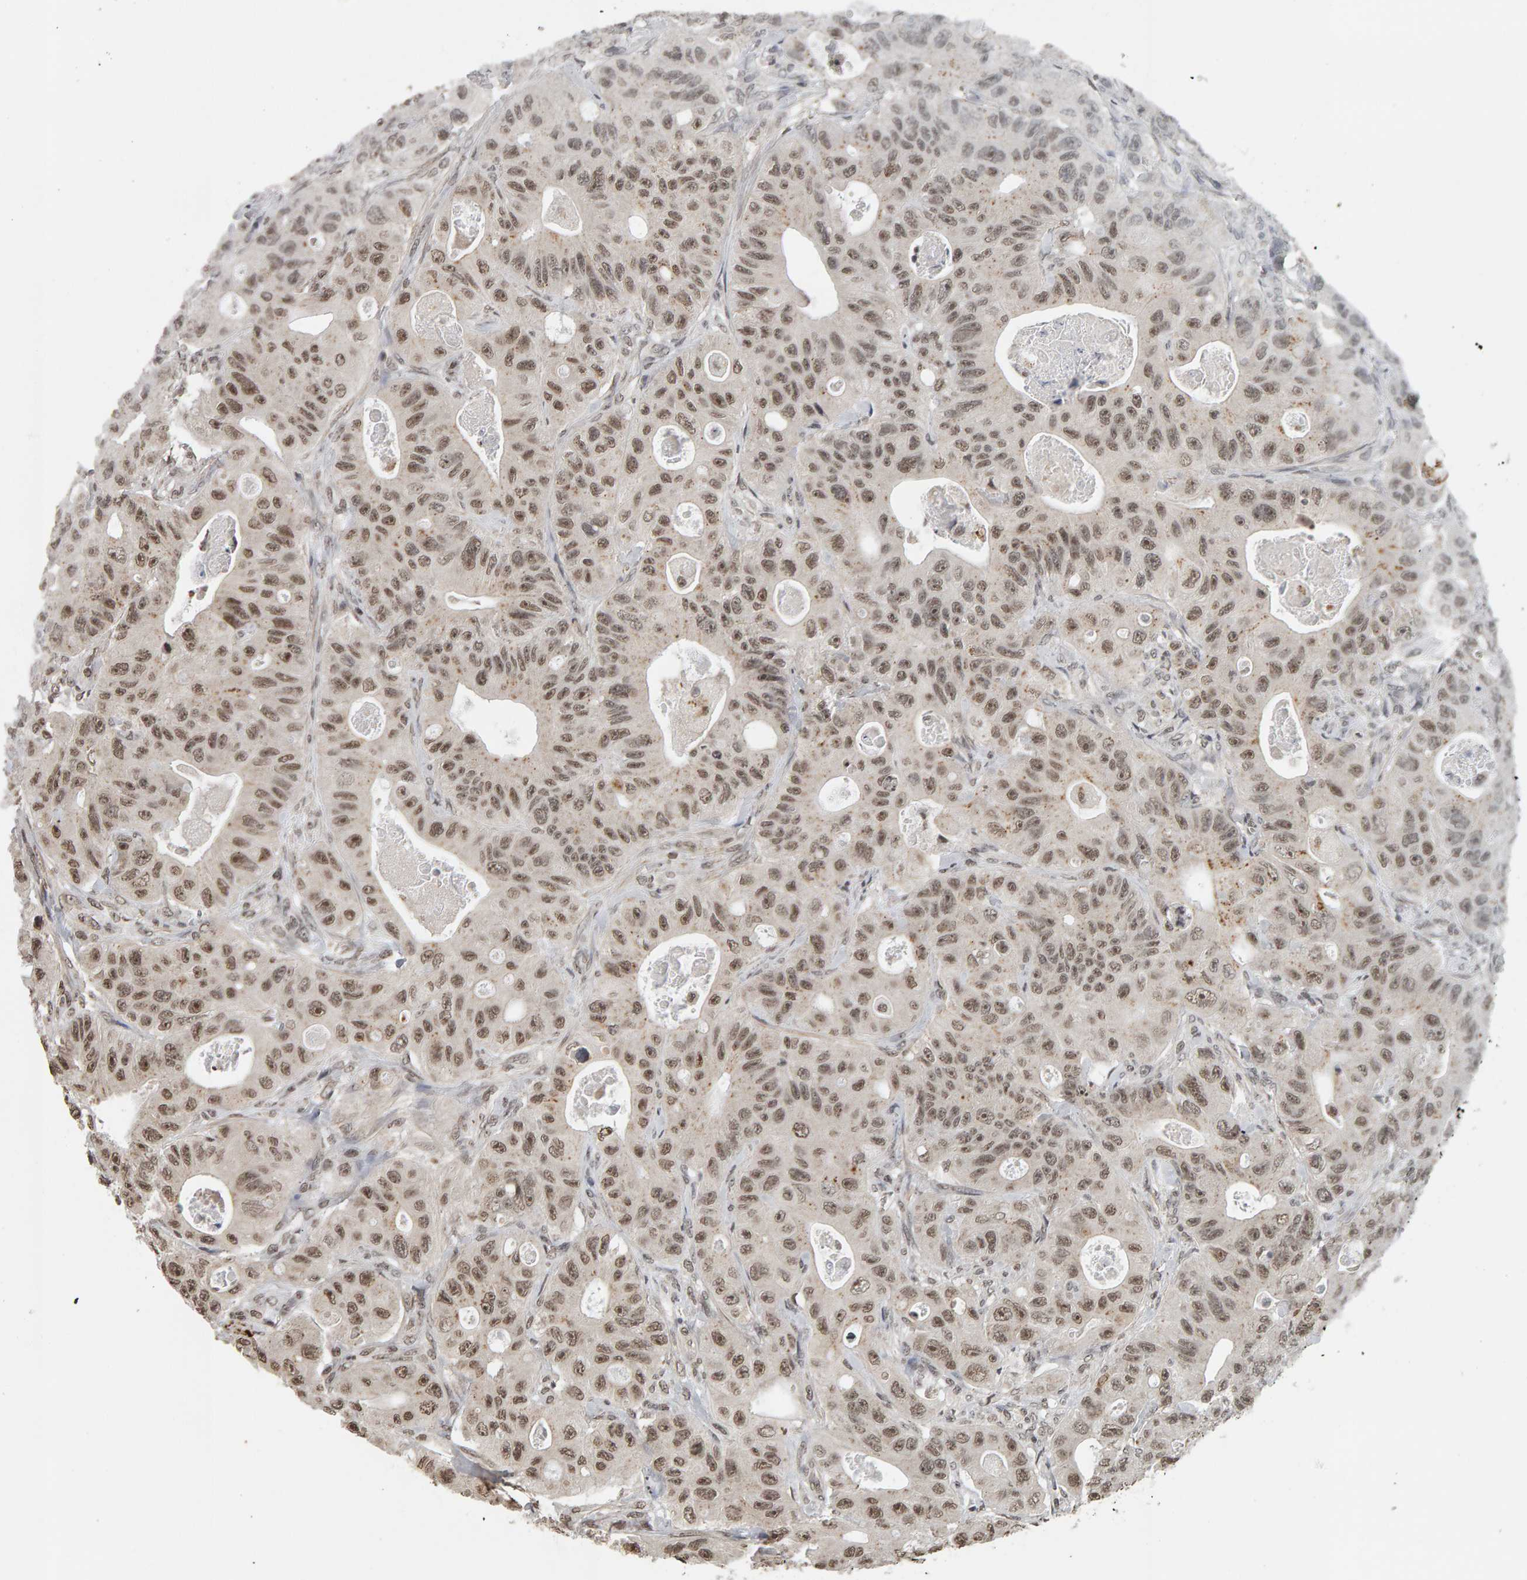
{"staining": {"intensity": "moderate", "quantity": ">75%", "location": "nuclear"}, "tissue": "colorectal cancer", "cell_type": "Tumor cells", "image_type": "cancer", "snomed": [{"axis": "morphology", "description": "Adenocarcinoma, NOS"}, {"axis": "topography", "description": "Colon"}], "caption": "Protein analysis of colorectal cancer (adenocarcinoma) tissue displays moderate nuclear staining in approximately >75% of tumor cells. (brown staining indicates protein expression, while blue staining denotes nuclei).", "gene": "AFF4", "patient": {"sex": "female", "age": 46}}